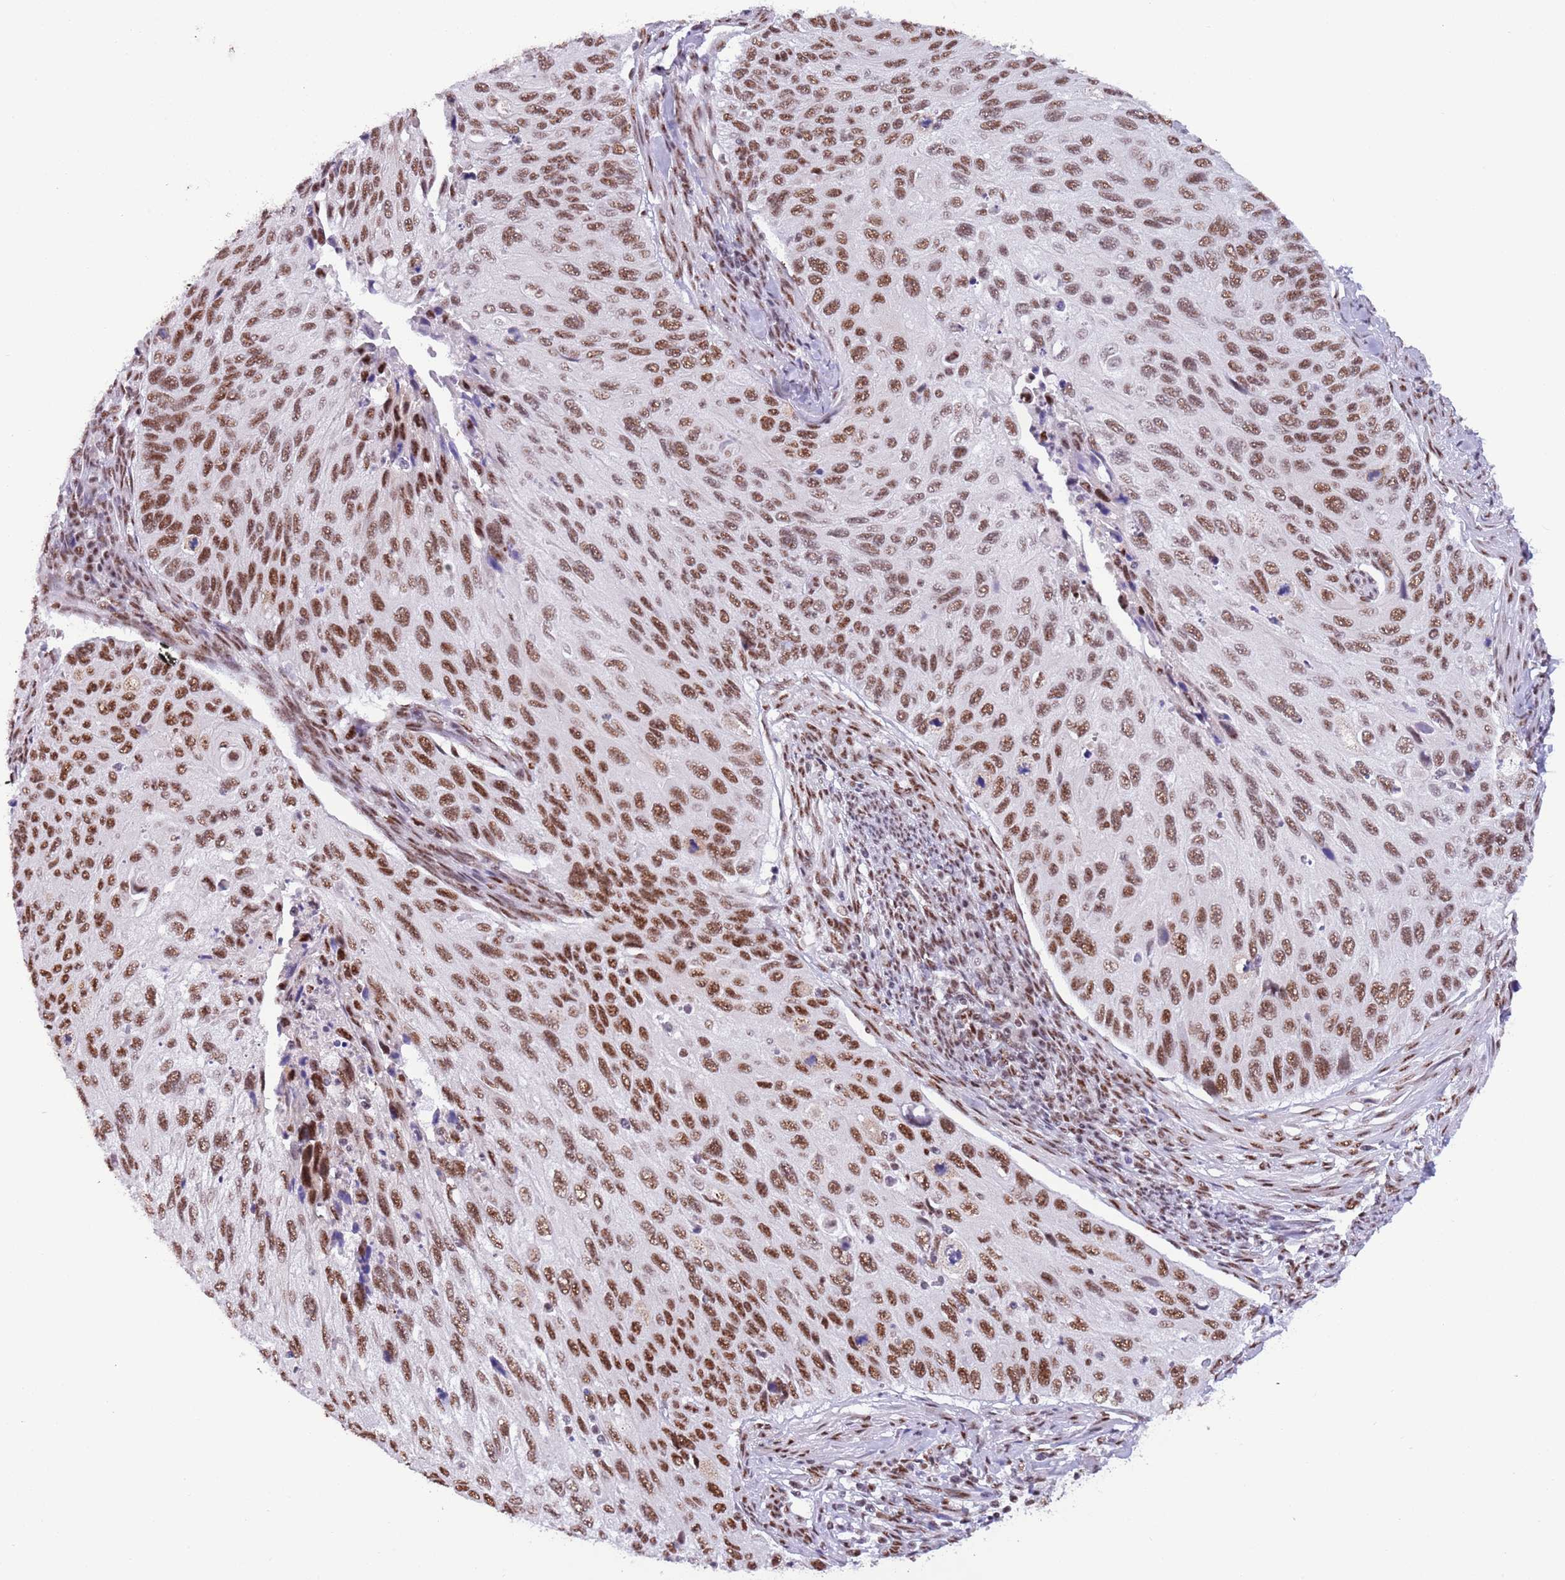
{"staining": {"intensity": "moderate", "quantity": ">75%", "location": "nuclear"}, "tissue": "cervical cancer", "cell_type": "Tumor cells", "image_type": "cancer", "snomed": [{"axis": "morphology", "description": "Squamous cell carcinoma, NOS"}, {"axis": "topography", "description": "Cervix"}], "caption": "Approximately >75% of tumor cells in cervical cancer (squamous cell carcinoma) display moderate nuclear protein positivity as visualized by brown immunohistochemical staining.", "gene": "SF3A2", "patient": {"sex": "female", "age": 70}}